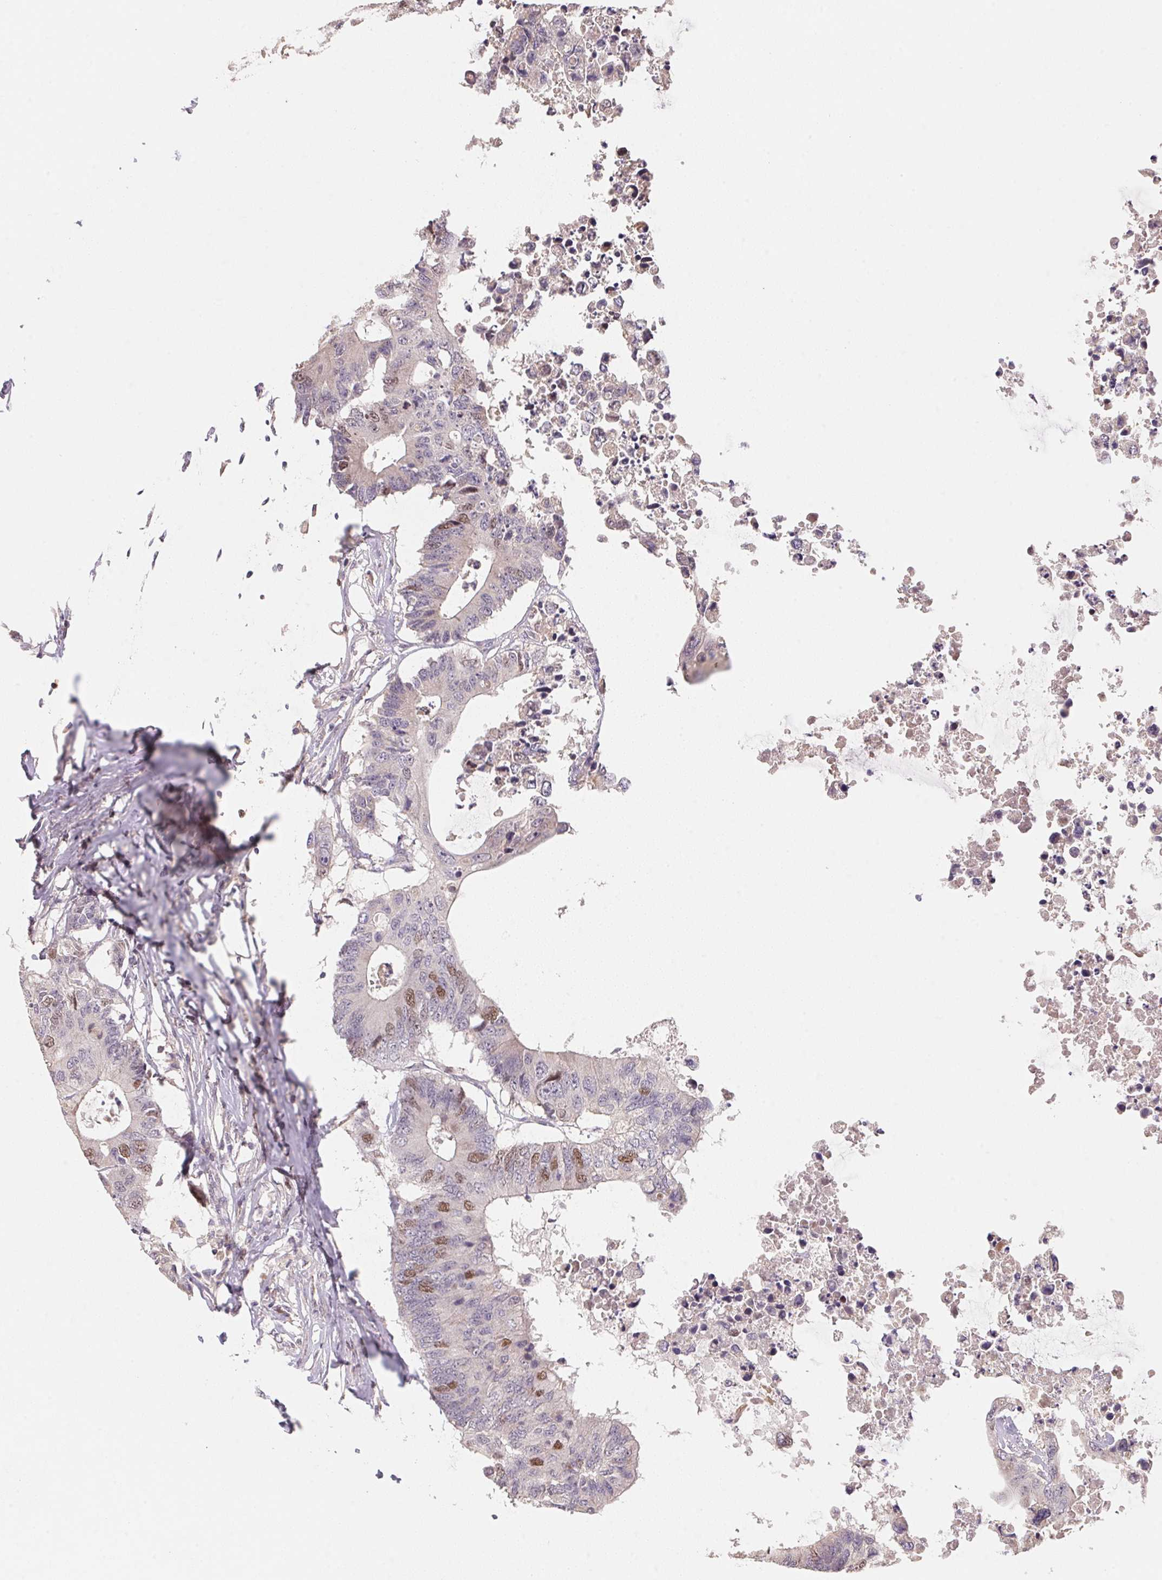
{"staining": {"intensity": "moderate", "quantity": "25%-75%", "location": "nuclear"}, "tissue": "colorectal cancer", "cell_type": "Tumor cells", "image_type": "cancer", "snomed": [{"axis": "morphology", "description": "Adenocarcinoma, NOS"}, {"axis": "topography", "description": "Colon"}], "caption": "Immunohistochemistry staining of colorectal adenocarcinoma, which displays medium levels of moderate nuclear expression in approximately 25%-75% of tumor cells indicating moderate nuclear protein staining. The staining was performed using DAB (brown) for protein detection and nuclei were counterstained in hematoxylin (blue).", "gene": "KIFC1", "patient": {"sex": "male", "age": 71}}